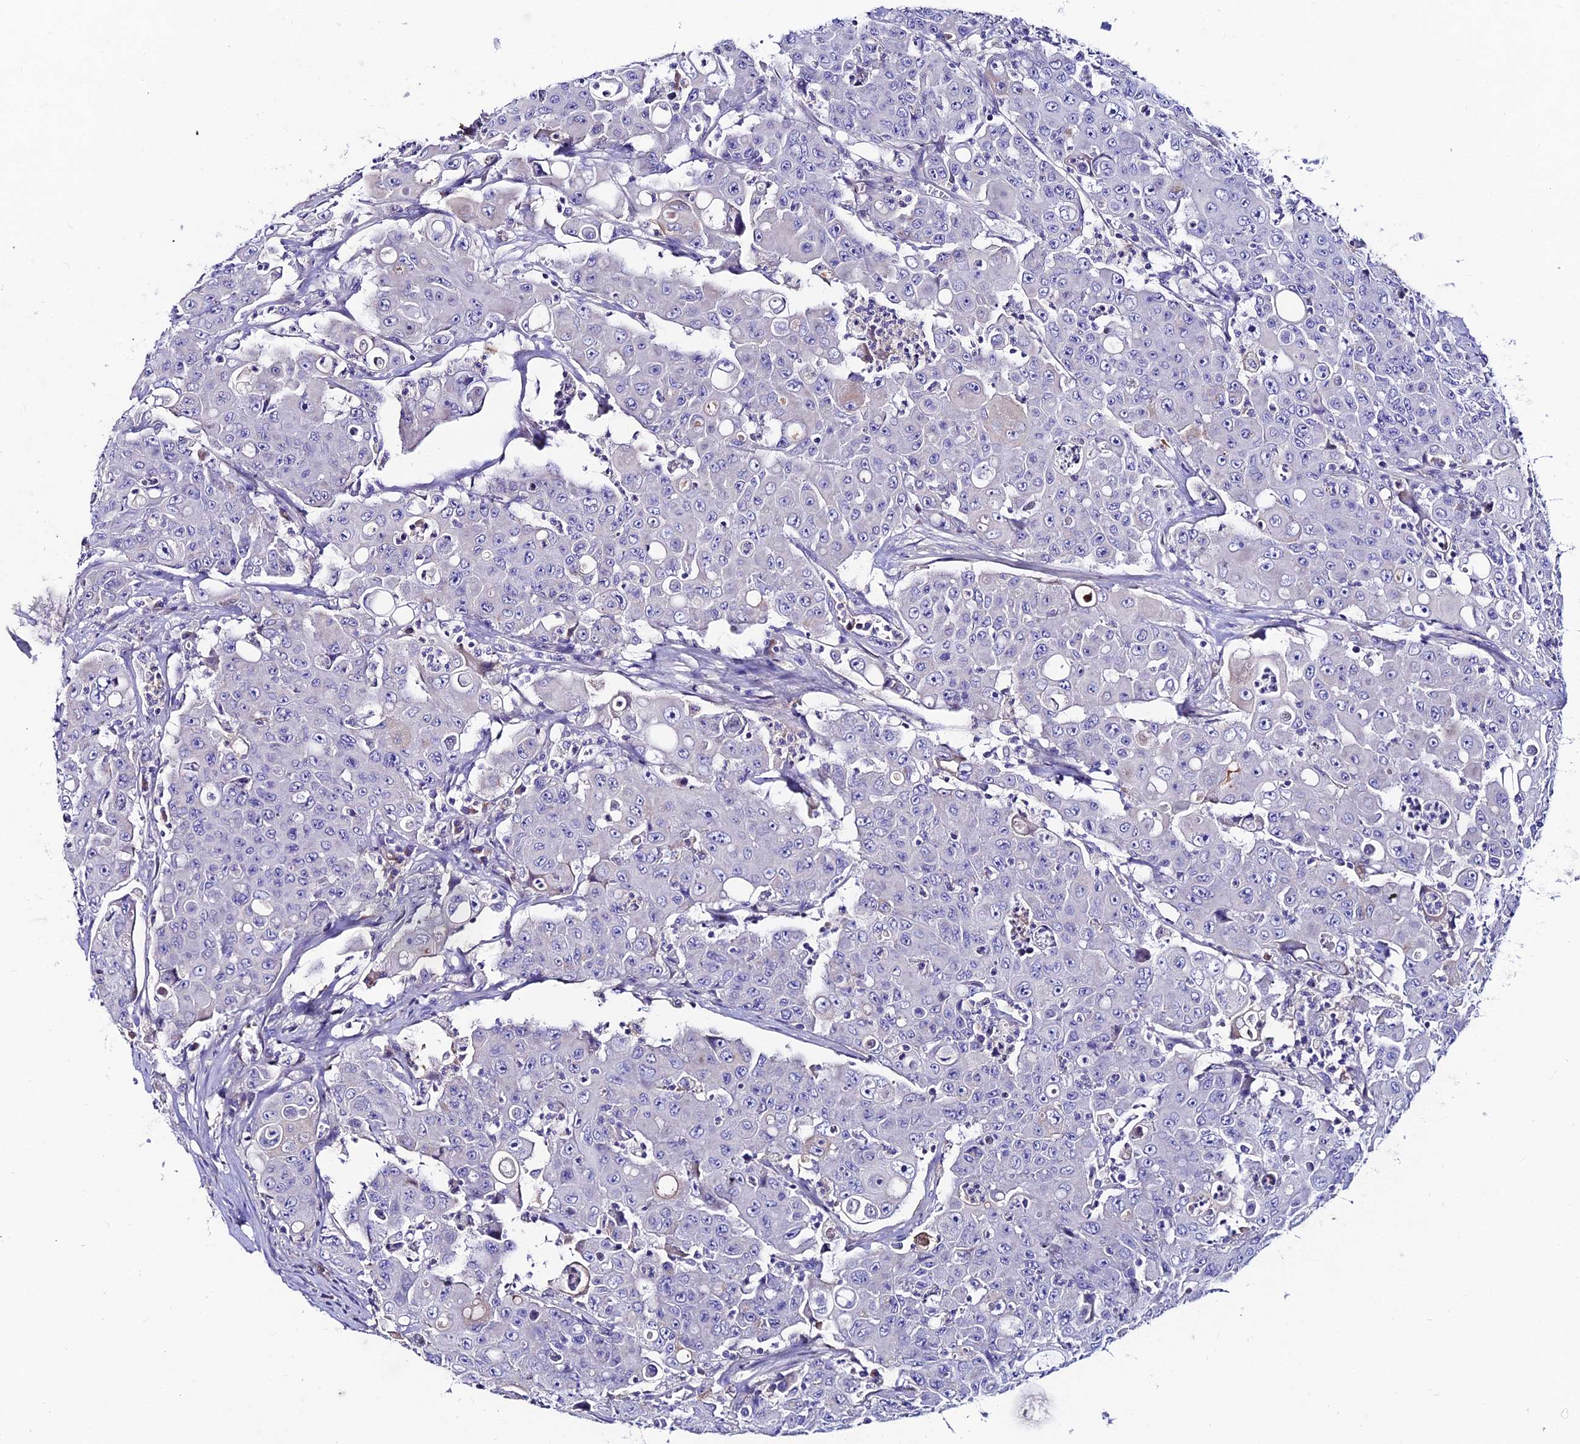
{"staining": {"intensity": "negative", "quantity": "none", "location": "none"}, "tissue": "colorectal cancer", "cell_type": "Tumor cells", "image_type": "cancer", "snomed": [{"axis": "morphology", "description": "Adenocarcinoma, NOS"}, {"axis": "topography", "description": "Colon"}], "caption": "Immunohistochemistry of human colorectal cancer reveals no positivity in tumor cells. Brightfield microscopy of IHC stained with DAB (3,3'-diaminobenzidine) (brown) and hematoxylin (blue), captured at high magnification.", "gene": "SLC25A16", "patient": {"sex": "male", "age": 51}}